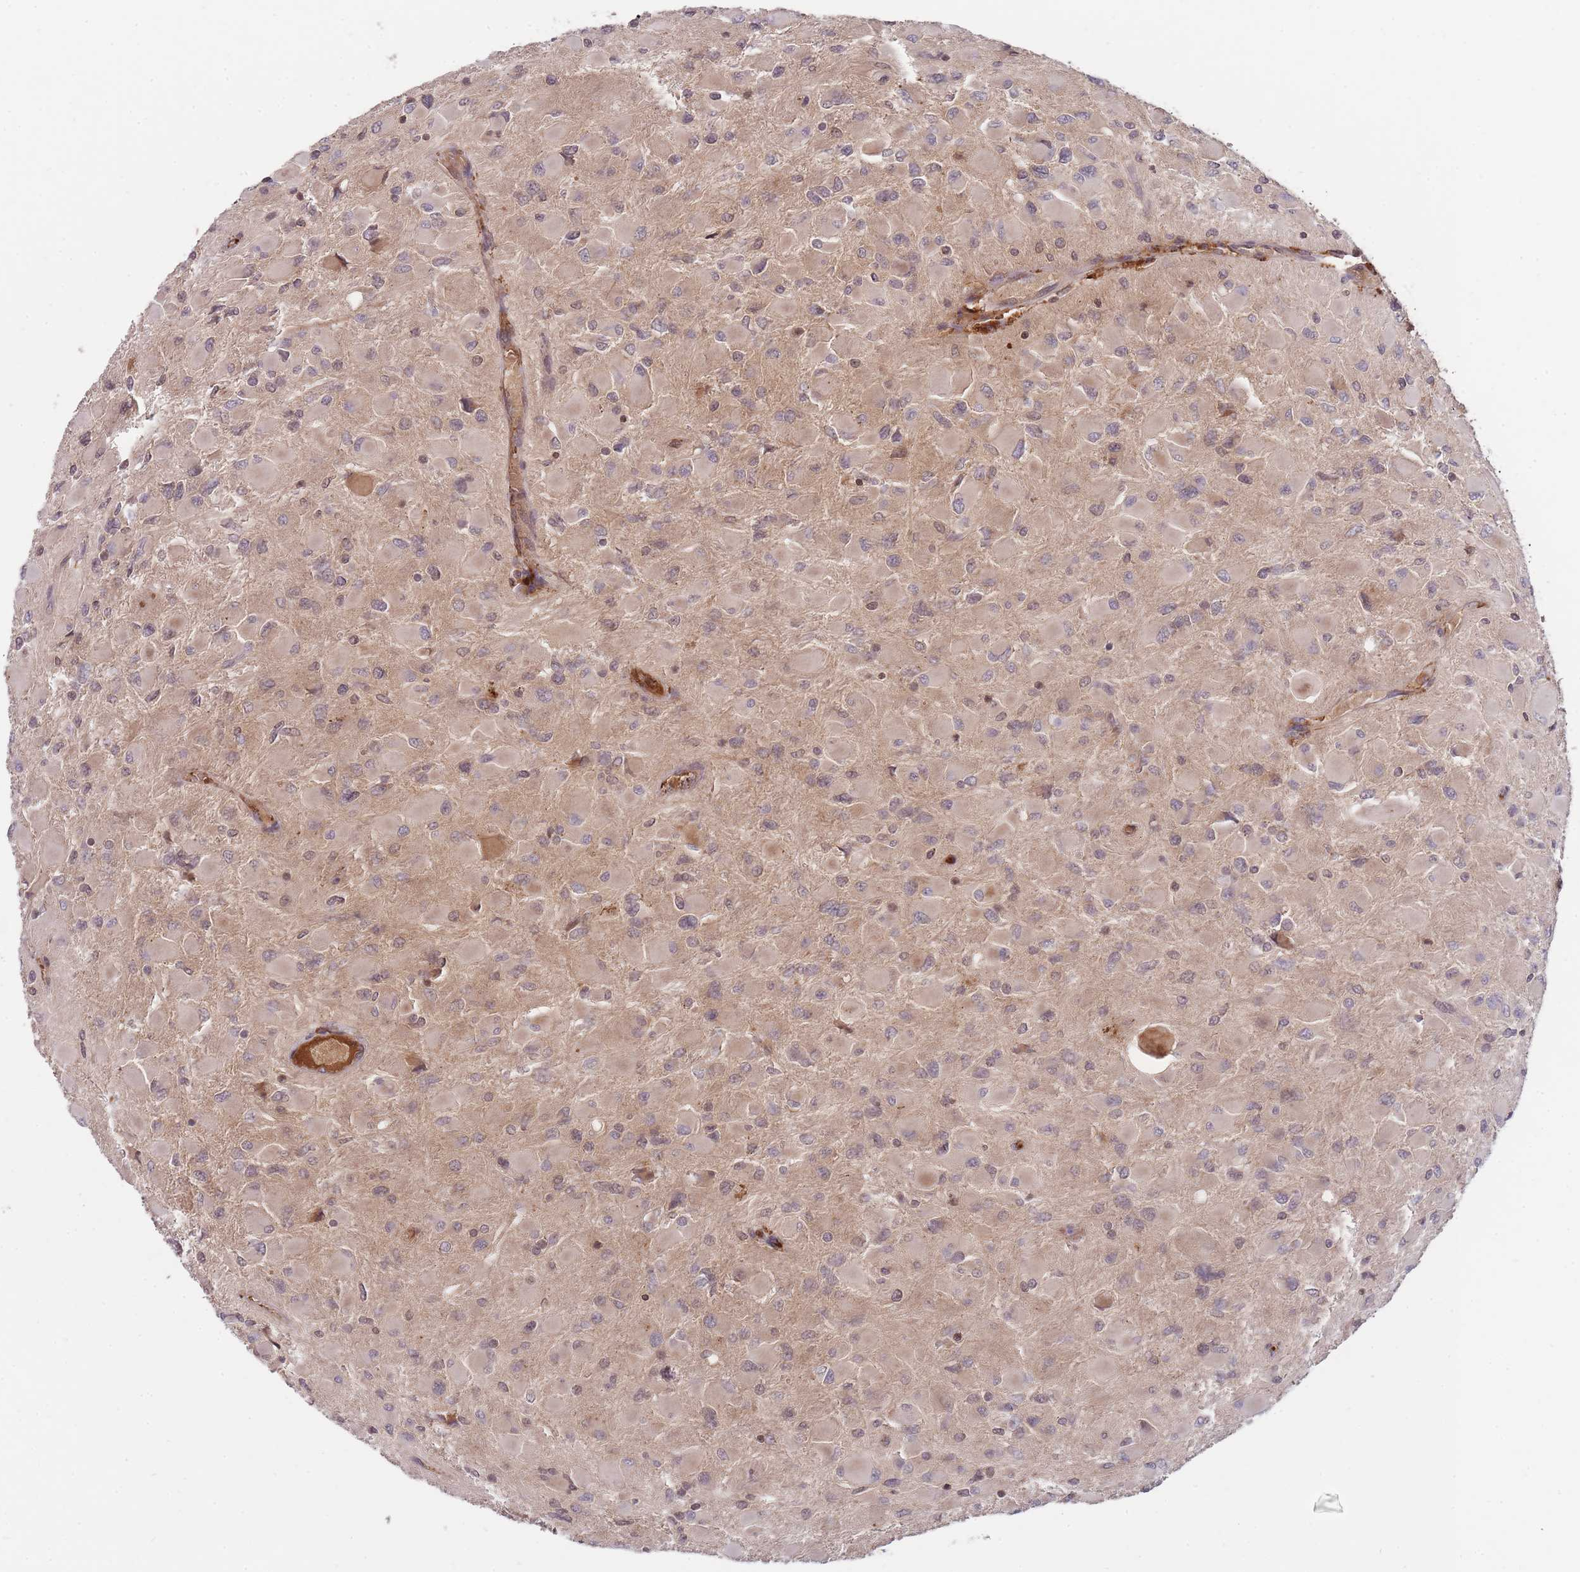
{"staining": {"intensity": "weak", "quantity": ">75%", "location": "cytoplasmic/membranous"}, "tissue": "glioma", "cell_type": "Tumor cells", "image_type": "cancer", "snomed": [{"axis": "morphology", "description": "Glioma, malignant, High grade"}, {"axis": "topography", "description": "Cerebral cortex"}], "caption": "Tumor cells reveal low levels of weak cytoplasmic/membranous positivity in approximately >75% of cells in human glioma.", "gene": "RALGDS", "patient": {"sex": "female", "age": 36}}